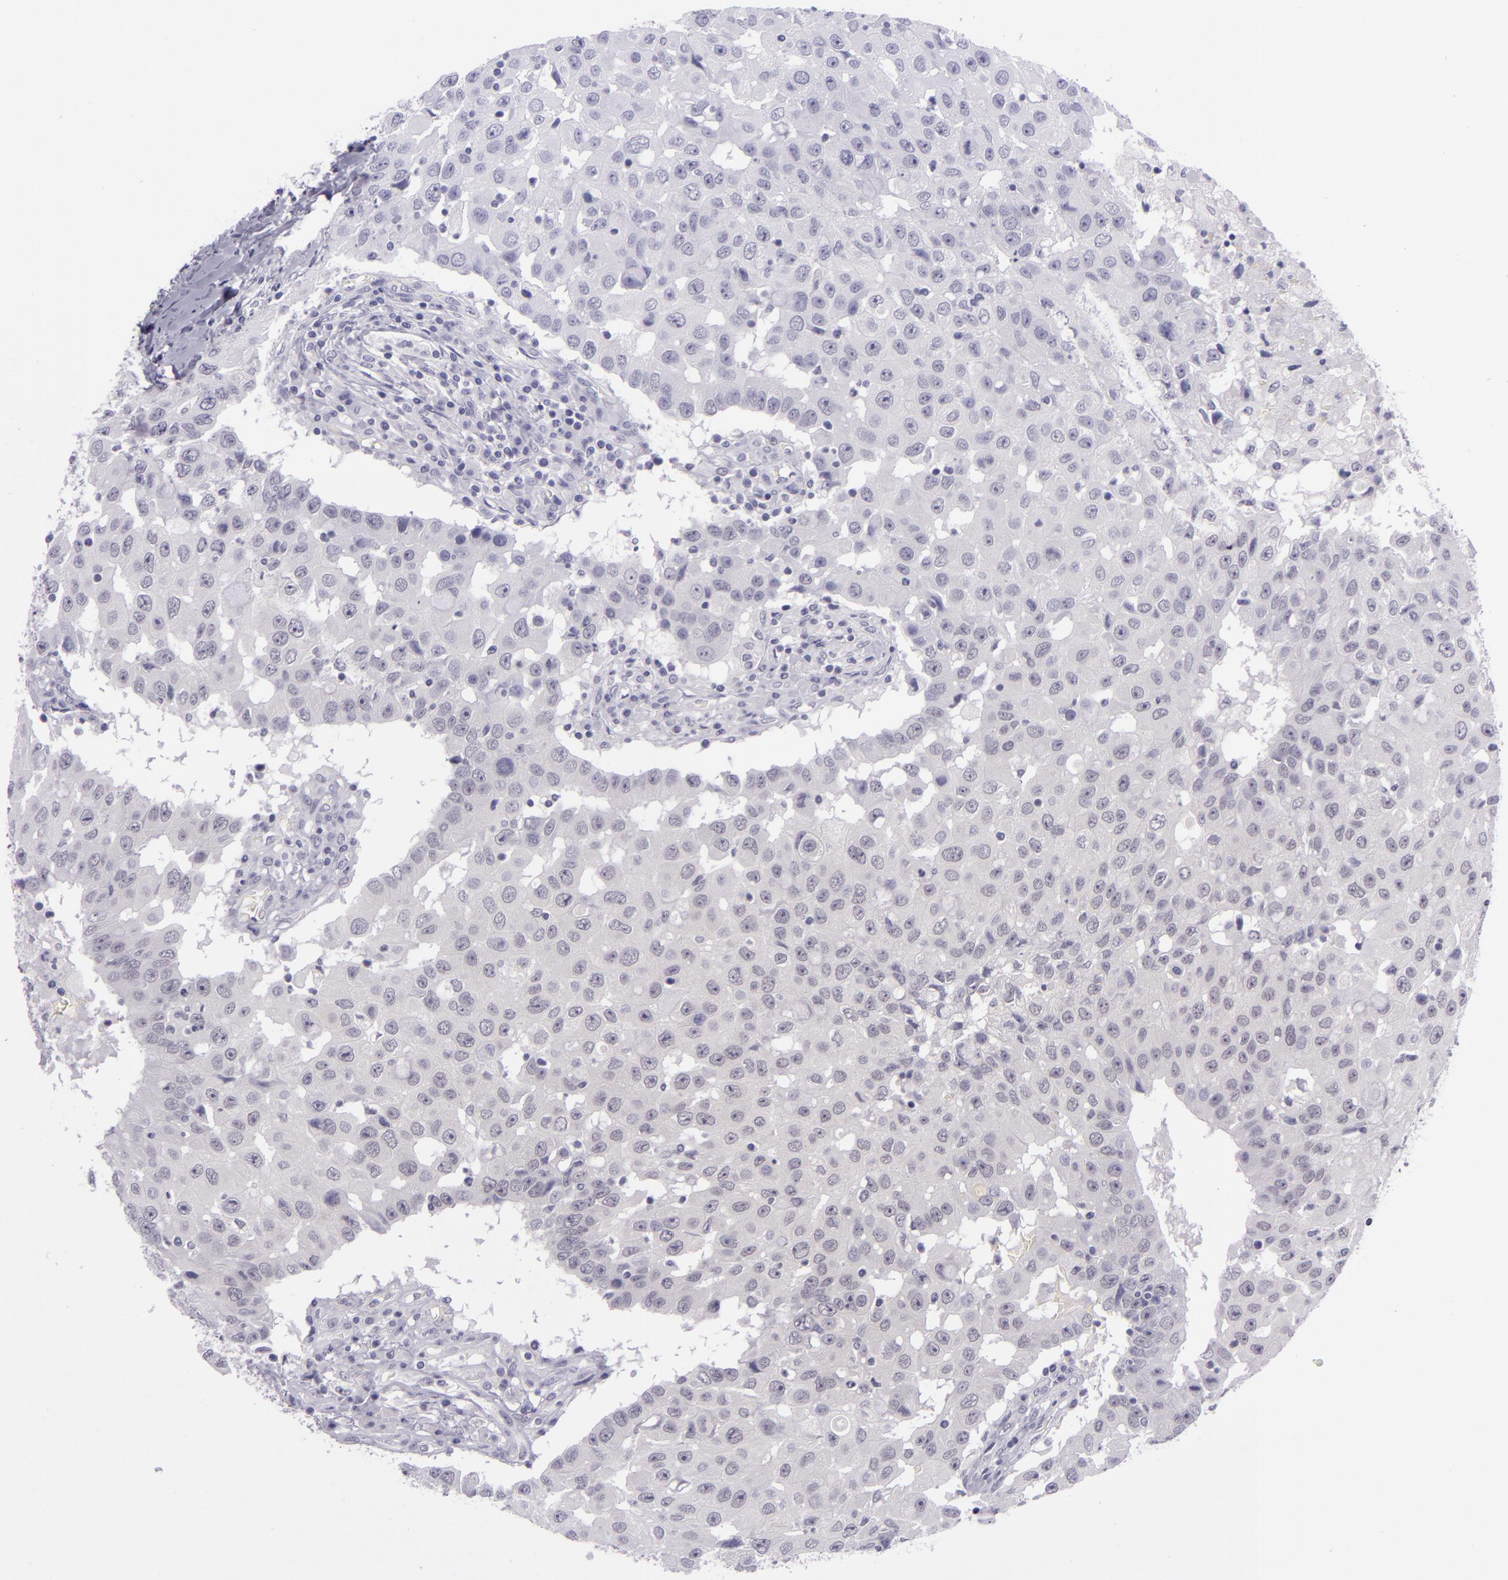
{"staining": {"intensity": "negative", "quantity": "none", "location": "none"}, "tissue": "breast cancer", "cell_type": "Tumor cells", "image_type": "cancer", "snomed": [{"axis": "morphology", "description": "Duct carcinoma"}, {"axis": "topography", "description": "Breast"}], "caption": "An image of breast cancer stained for a protein shows no brown staining in tumor cells.", "gene": "CR2", "patient": {"sex": "female", "age": 27}}